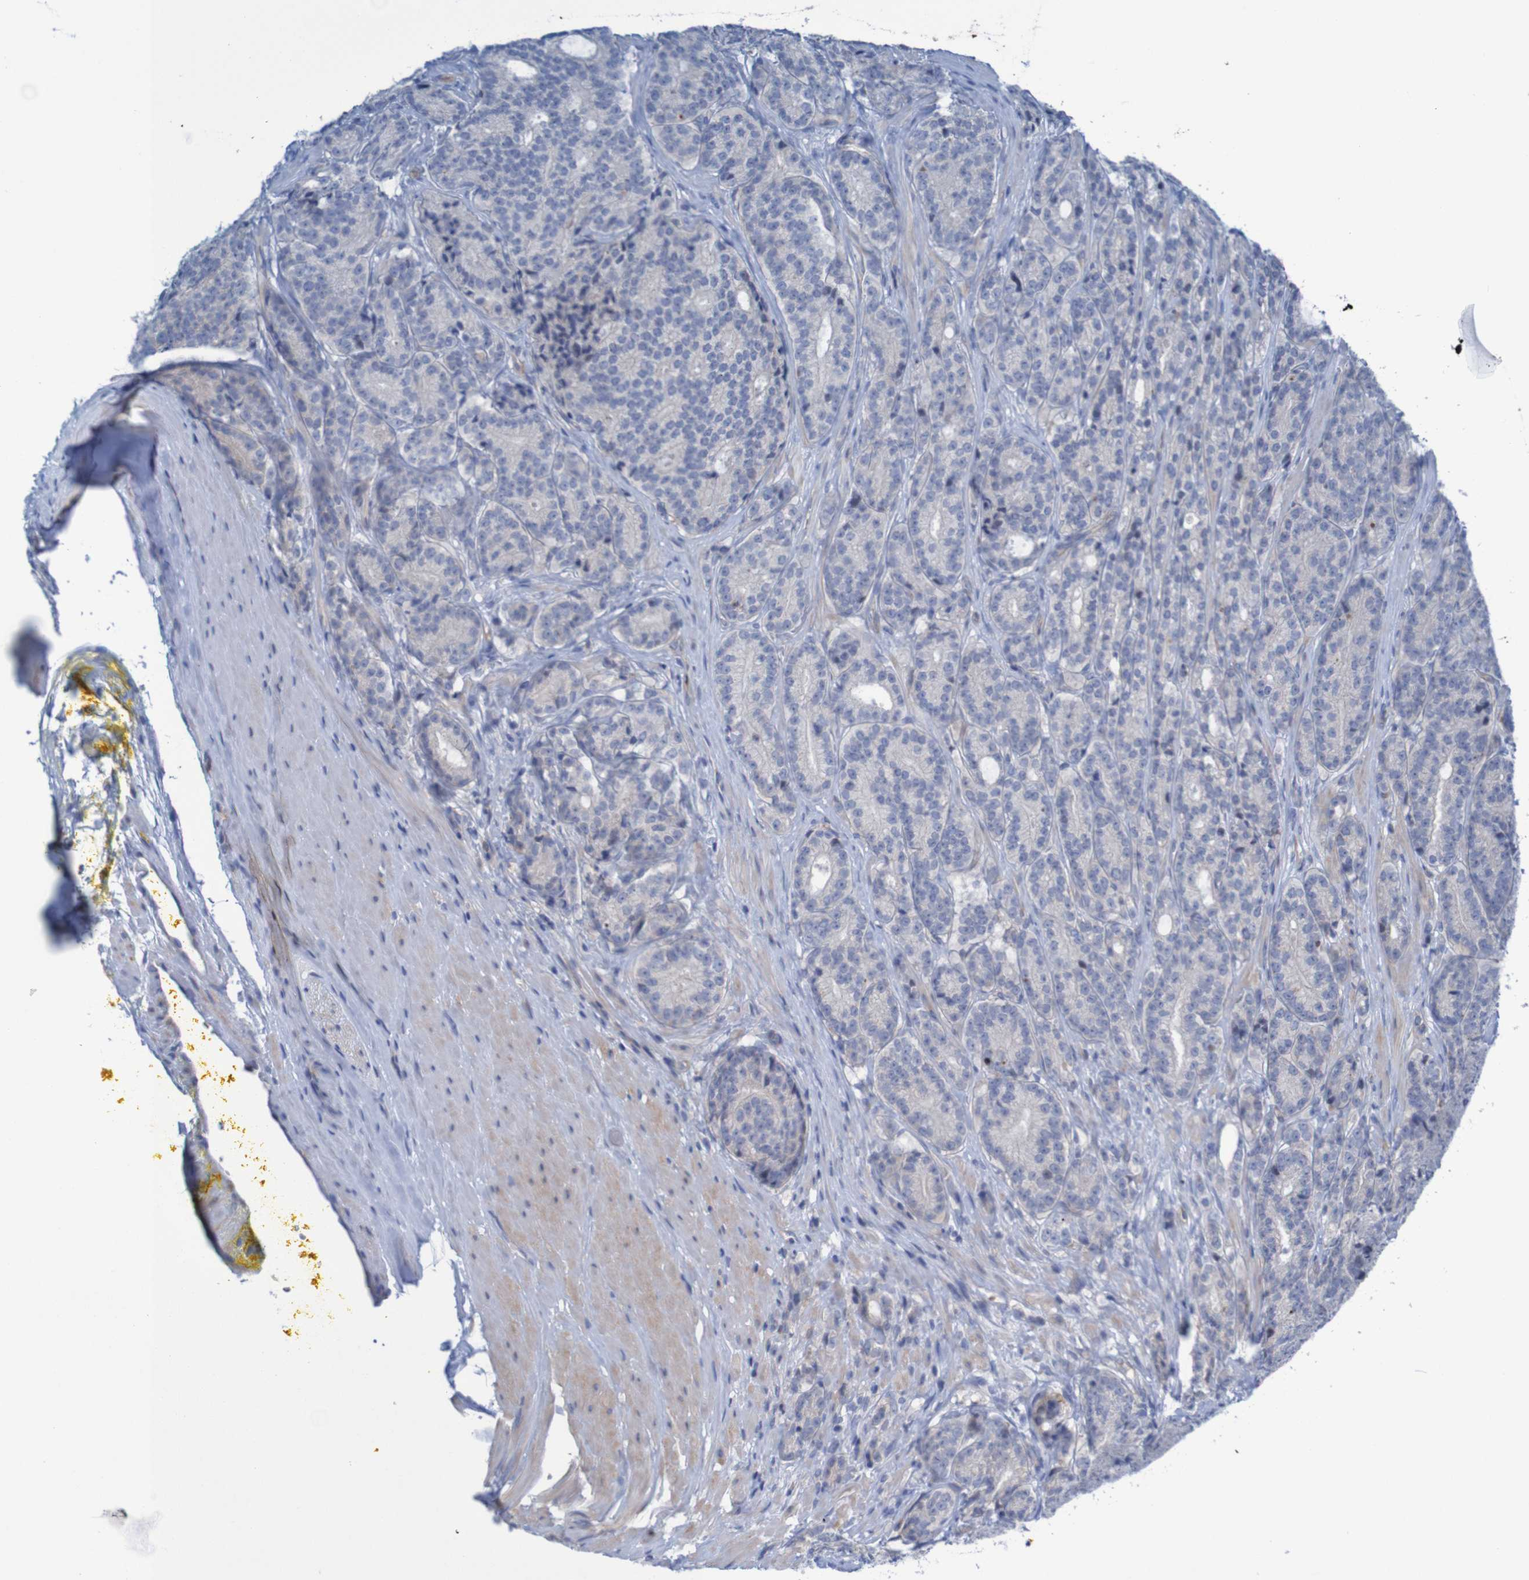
{"staining": {"intensity": "negative", "quantity": "none", "location": "none"}, "tissue": "prostate cancer", "cell_type": "Tumor cells", "image_type": "cancer", "snomed": [{"axis": "morphology", "description": "Adenocarcinoma, High grade"}, {"axis": "topography", "description": "Prostate"}], "caption": "DAB (3,3'-diaminobenzidine) immunohistochemical staining of prostate adenocarcinoma (high-grade) displays no significant staining in tumor cells.", "gene": "ANGPT4", "patient": {"sex": "male", "age": 61}}